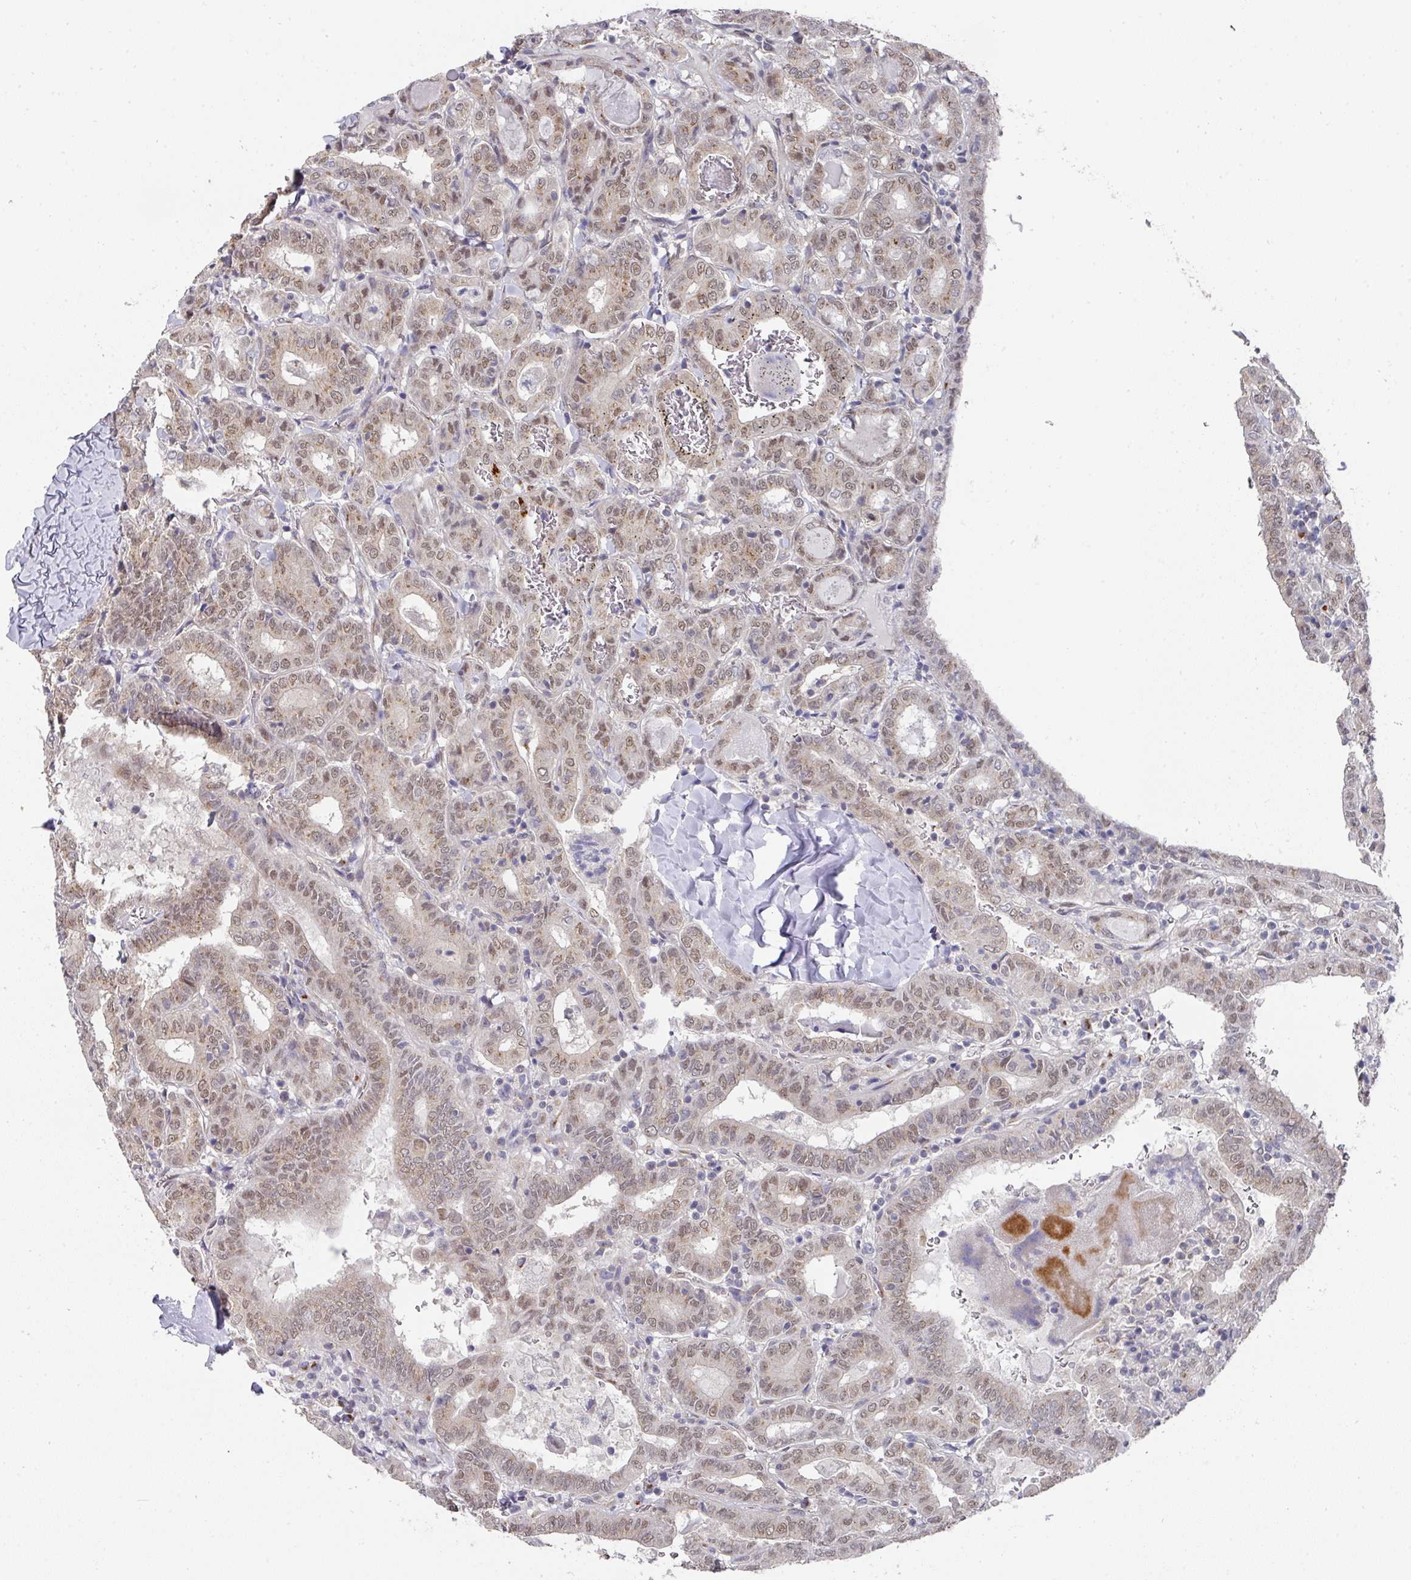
{"staining": {"intensity": "weak", "quantity": "25%-75%", "location": "cytoplasmic/membranous,nuclear"}, "tissue": "thyroid cancer", "cell_type": "Tumor cells", "image_type": "cancer", "snomed": [{"axis": "morphology", "description": "Papillary adenocarcinoma, NOS"}, {"axis": "topography", "description": "Thyroid gland"}], "caption": "Tumor cells display low levels of weak cytoplasmic/membranous and nuclear positivity in about 25%-75% of cells in thyroid cancer.", "gene": "C18orf25", "patient": {"sex": "female", "age": 72}}